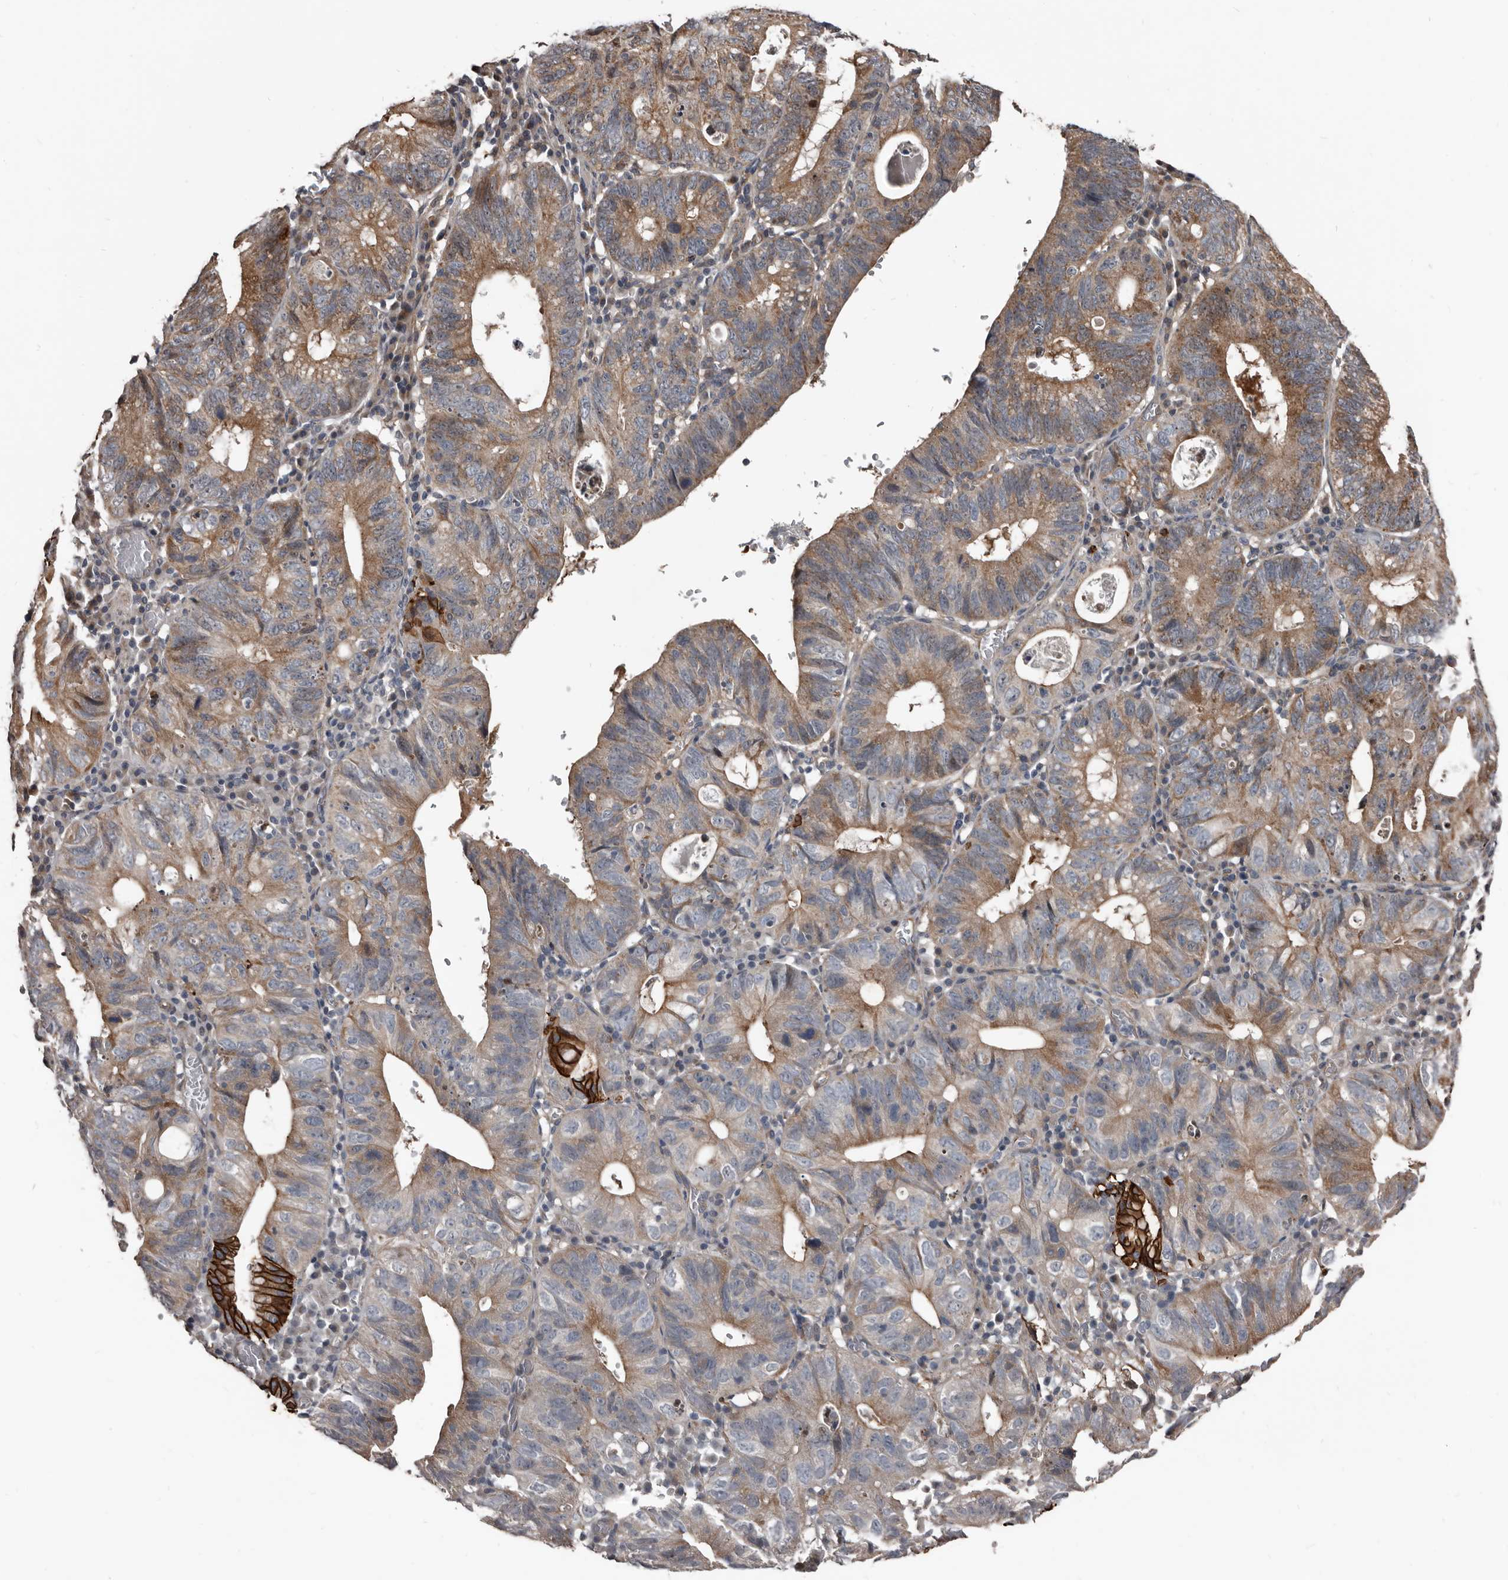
{"staining": {"intensity": "moderate", "quantity": ">75%", "location": "cytoplasmic/membranous"}, "tissue": "stomach cancer", "cell_type": "Tumor cells", "image_type": "cancer", "snomed": [{"axis": "morphology", "description": "Adenocarcinoma, NOS"}, {"axis": "topography", "description": "Stomach"}], "caption": "A histopathology image of stomach cancer stained for a protein shows moderate cytoplasmic/membranous brown staining in tumor cells.", "gene": "DHPS", "patient": {"sex": "male", "age": 59}}